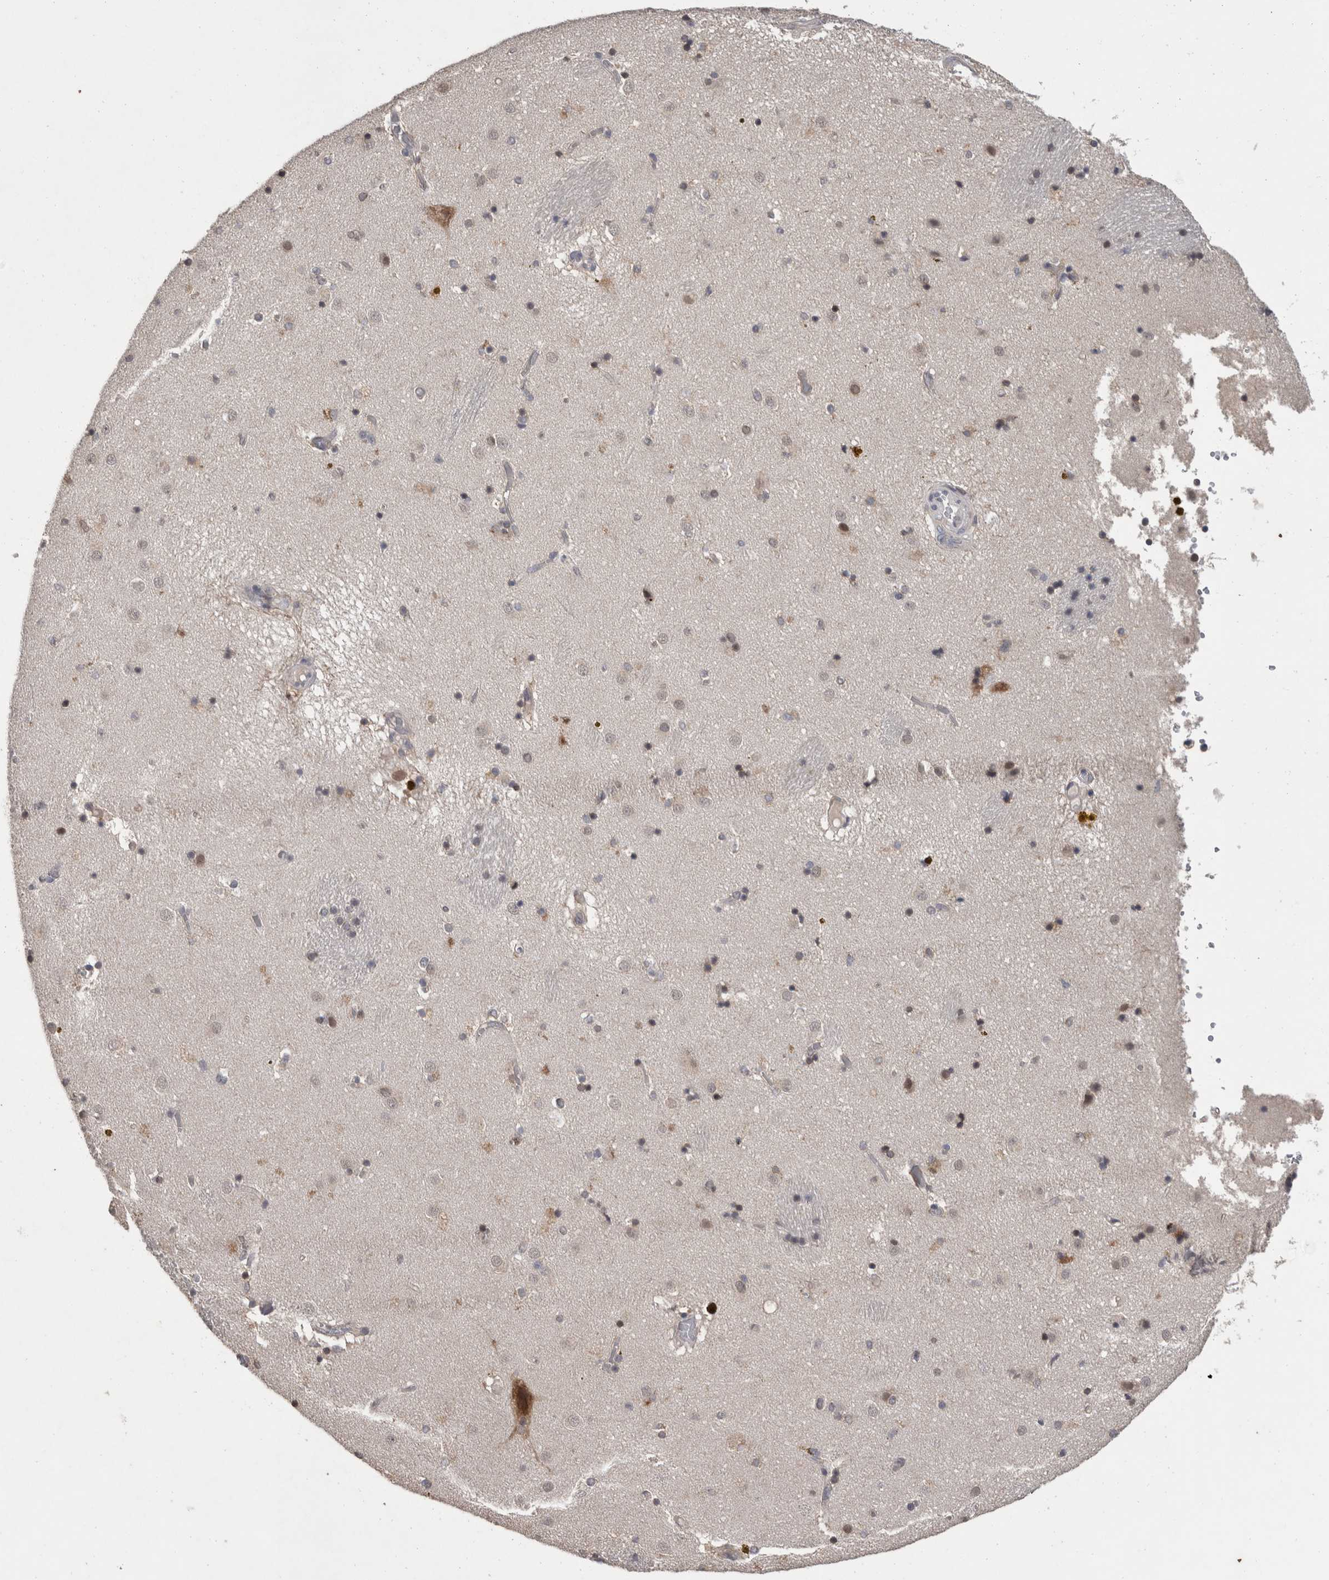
{"staining": {"intensity": "moderate", "quantity": "<25%", "location": "nuclear"}, "tissue": "caudate", "cell_type": "Glial cells", "image_type": "normal", "snomed": [{"axis": "morphology", "description": "Normal tissue, NOS"}, {"axis": "topography", "description": "Lateral ventricle wall"}], "caption": "Caudate stained with DAB (3,3'-diaminobenzidine) immunohistochemistry (IHC) exhibits low levels of moderate nuclear positivity in approximately <25% of glial cells.", "gene": "FHOD3", "patient": {"sex": "male", "age": 70}}